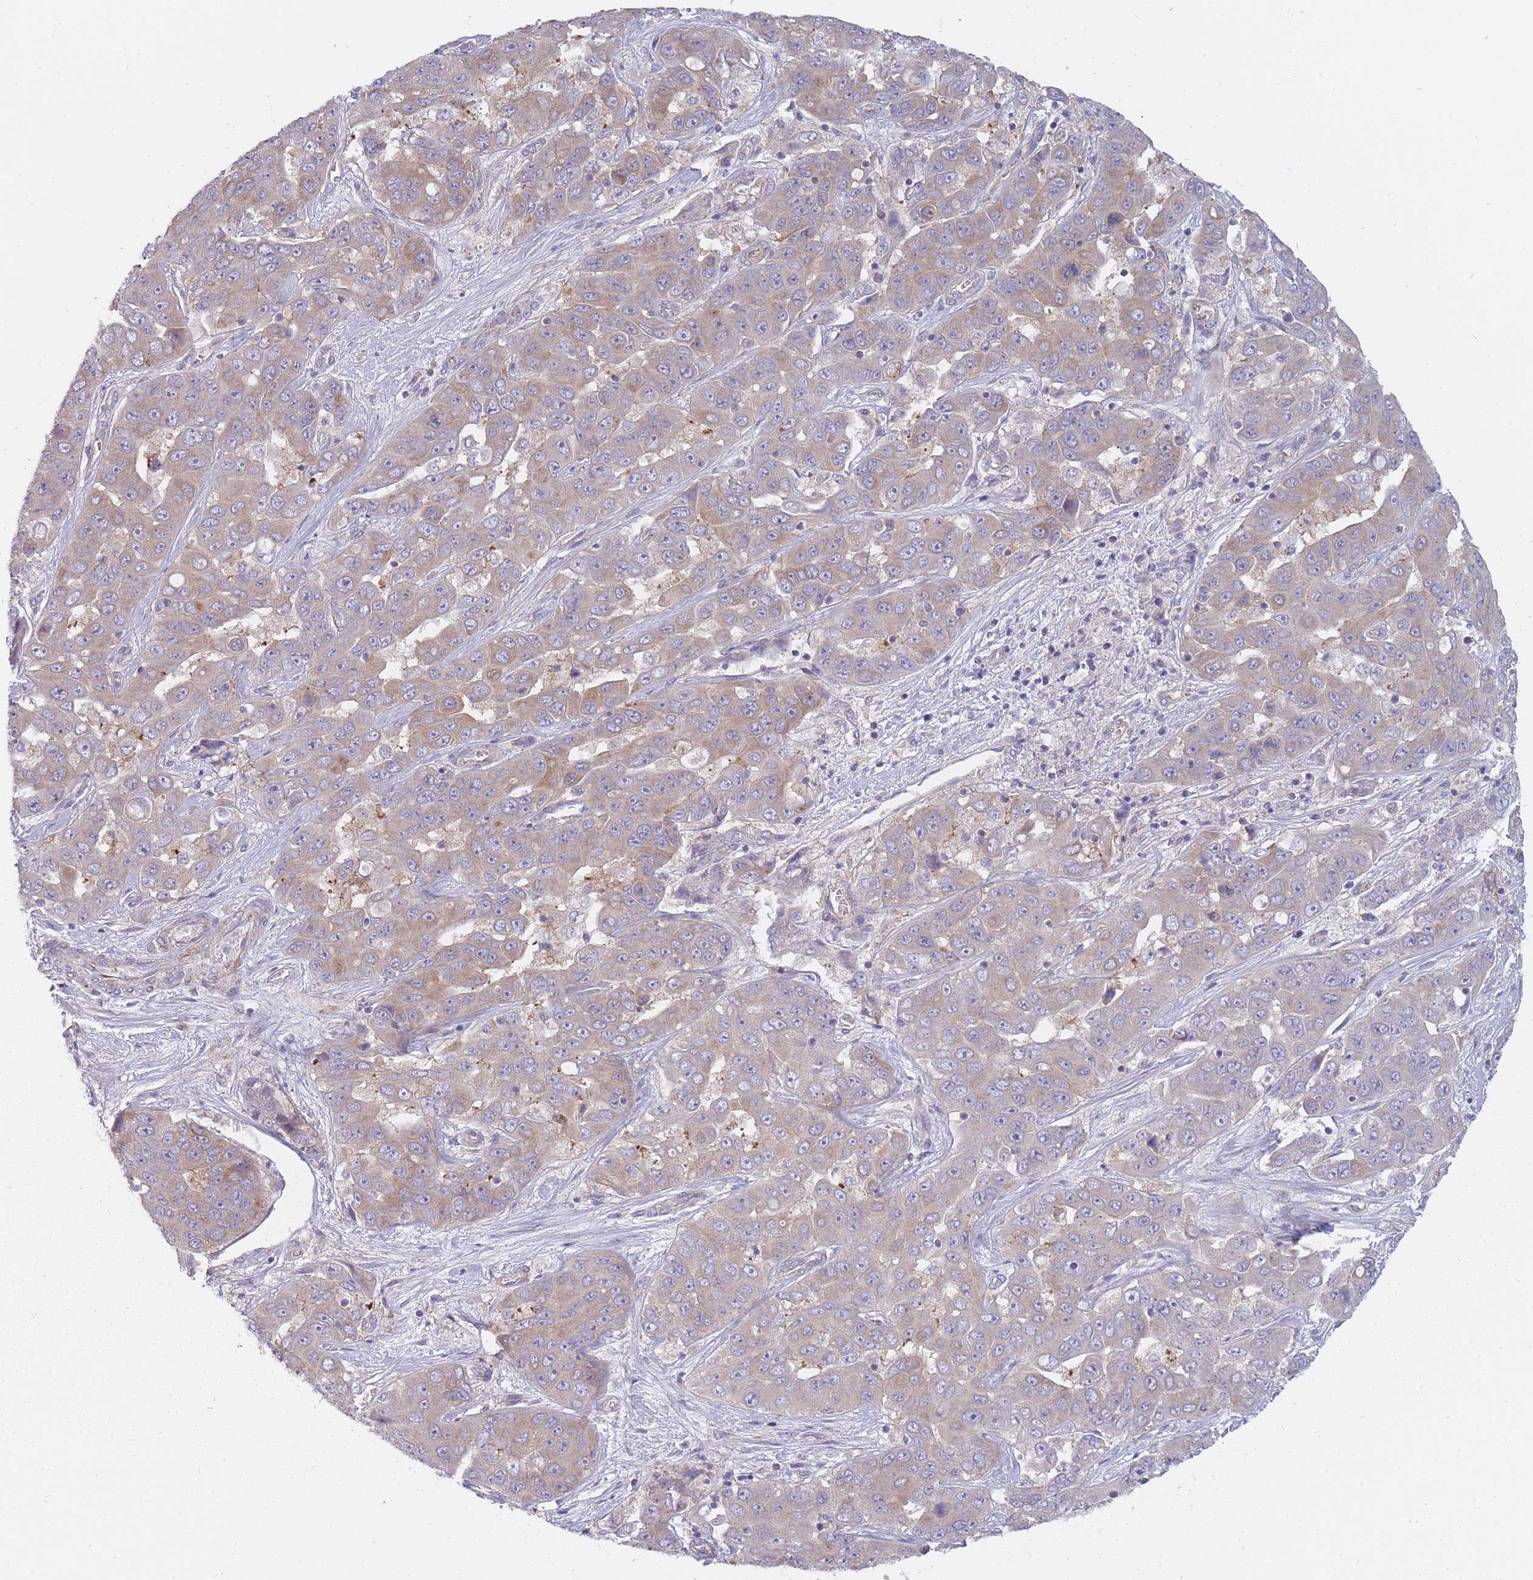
{"staining": {"intensity": "weak", "quantity": ">75%", "location": "cytoplasmic/membranous"}, "tissue": "liver cancer", "cell_type": "Tumor cells", "image_type": "cancer", "snomed": [{"axis": "morphology", "description": "Cholangiocarcinoma"}, {"axis": "topography", "description": "Liver"}], "caption": "Immunohistochemistry staining of liver cancer (cholangiocarcinoma), which exhibits low levels of weak cytoplasmic/membranous positivity in approximately >75% of tumor cells indicating weak cytoplasmic/membranous protein expression. The staining was performed using DAB (brown) for protein detection and nuclei were counterstained in hematoxylin (blue).", "gene": "ALKBH4", "patient": {"sex": "female", "age": 52}}